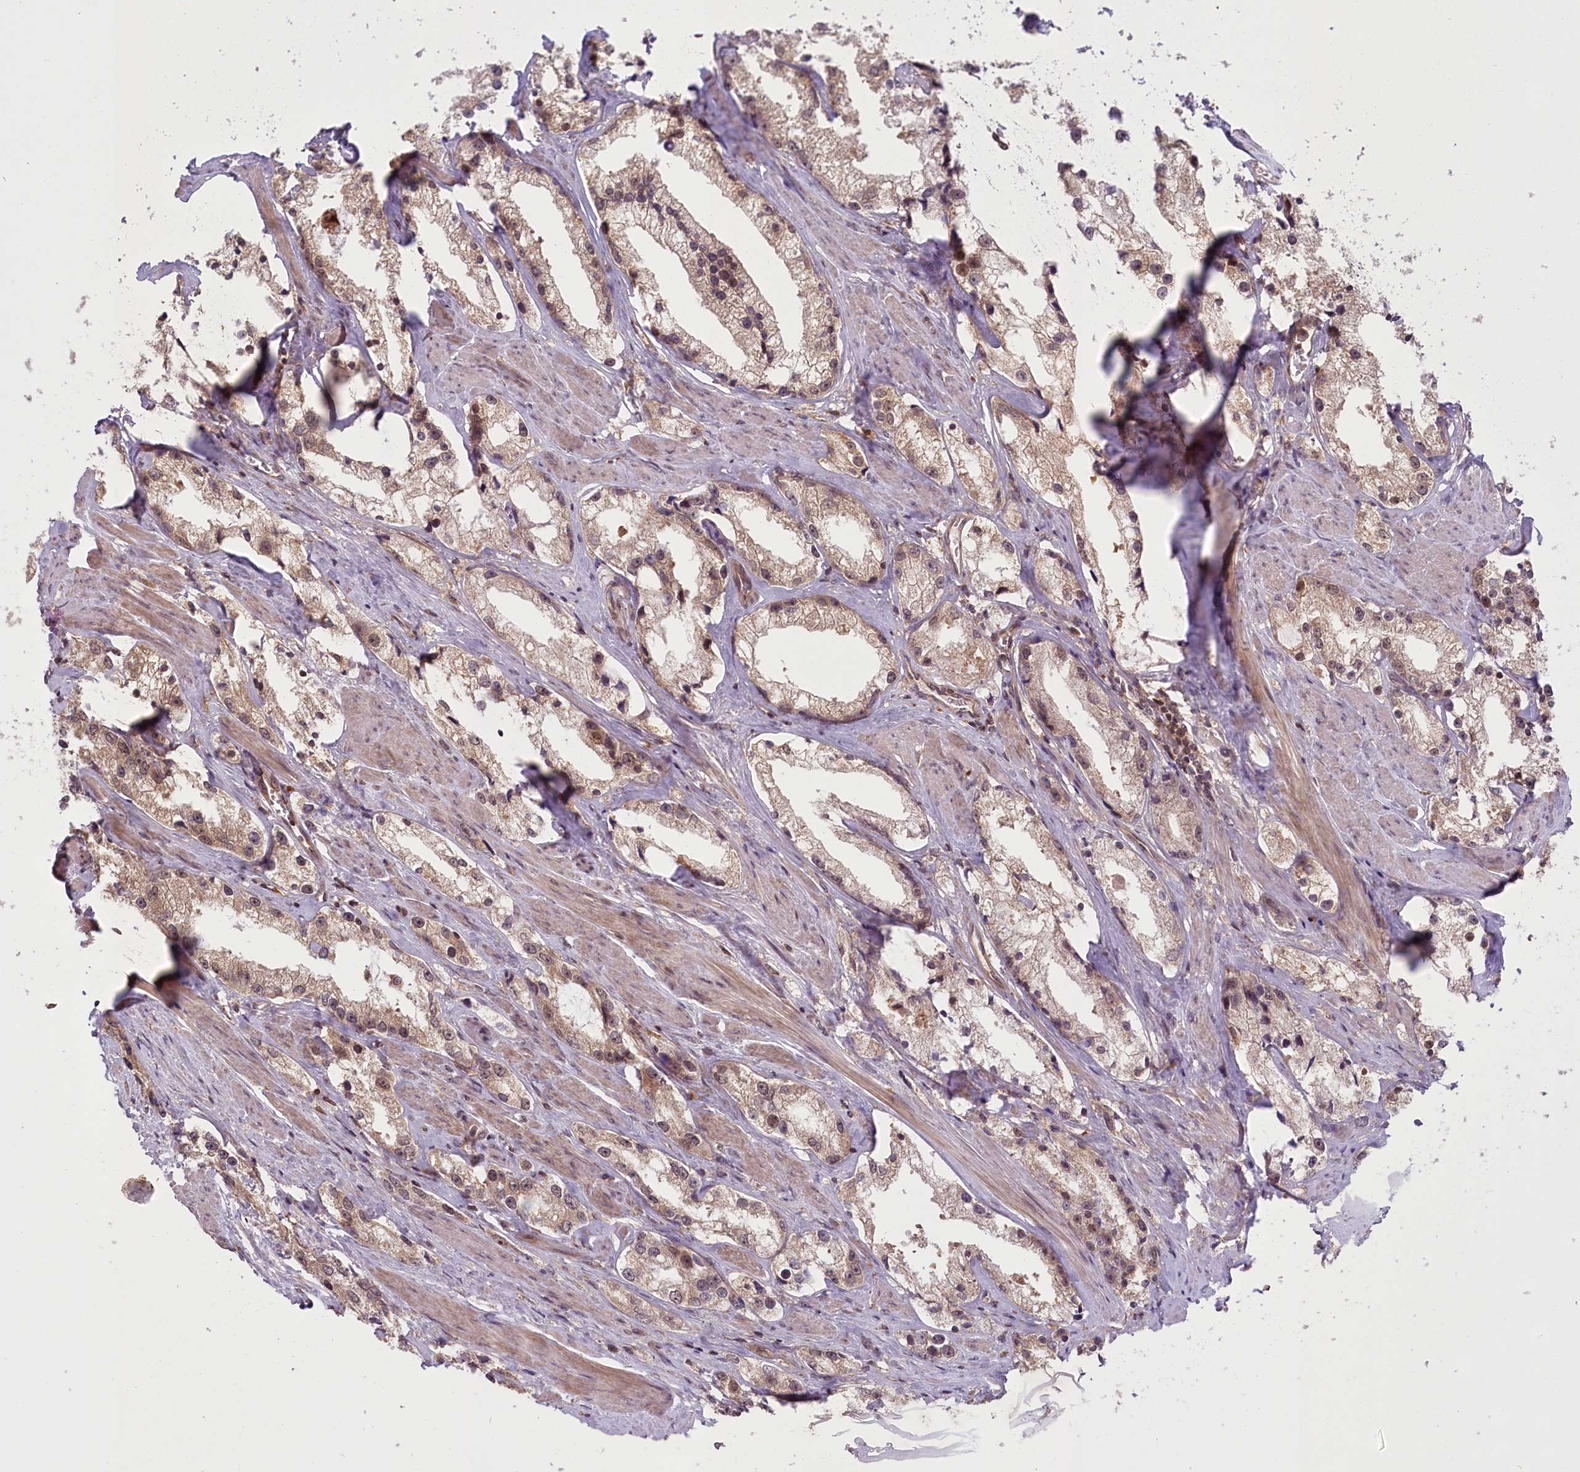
{"staining": {"intensity": "weak", "quantity": ">75%", "location": "cytoplasmic/membranous,nuclear"}, "tissue": "prostate cancer", "cell_type": "Tumor cells", "image_type": "cancer", "snomed": [{"axis": "morphology", "description": "Adenocarcinoma, High grade"}, {"axis": "topography", "description": "Prostate"}], "caption": "Tumor cells display low levels of weak cytoplasmic/membranous and nuclear staining in approximately >75% of cells in prostate adenocarcinoma (high-grade). The protein is stained brown, and the nuclei are stained in blue (DAB IHC with brightfield microscopy, high magnification).", "gene": "SERGEF", "patient": {"sex": "male", "age": 66}}